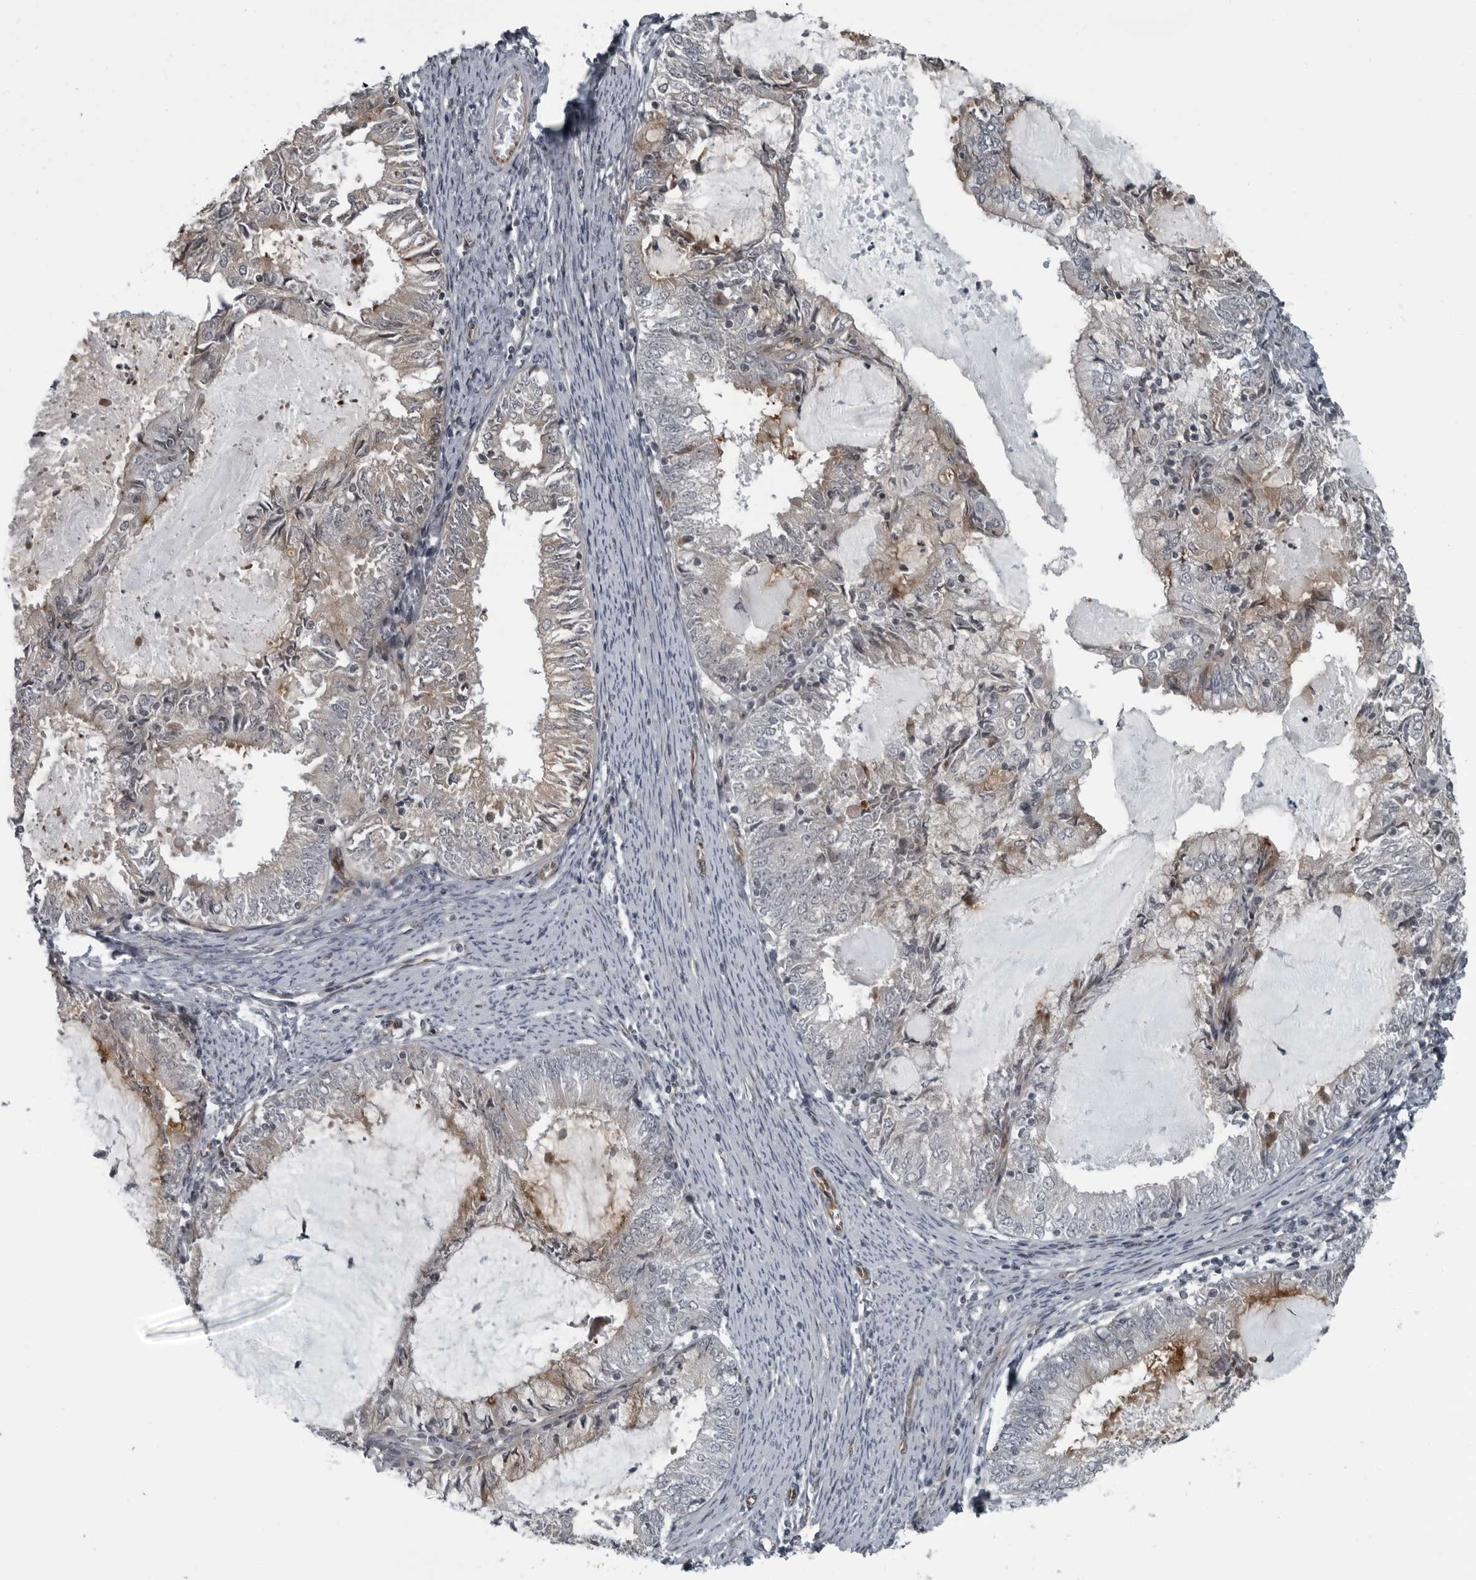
{"staining": {"intensity": "weak", "quantity": "<25%", "location": "cytoplasmic/membranous"}, "tissue": "endometrial cancer", "cell_type": "Tumor cells", "image_type": "cancer", "snomed": [{"axis": "morphology", "description": "Adenocarcinoma, NOS"}, {"axis": "topography", "description": "Endometrium"}], "caption": "Human endometrial cancer stained for a protein using immunohistochemistry displays no expression in tumor cells.", "gene": "FAM102B", "patient": {"sex": "female", "age": 57}}